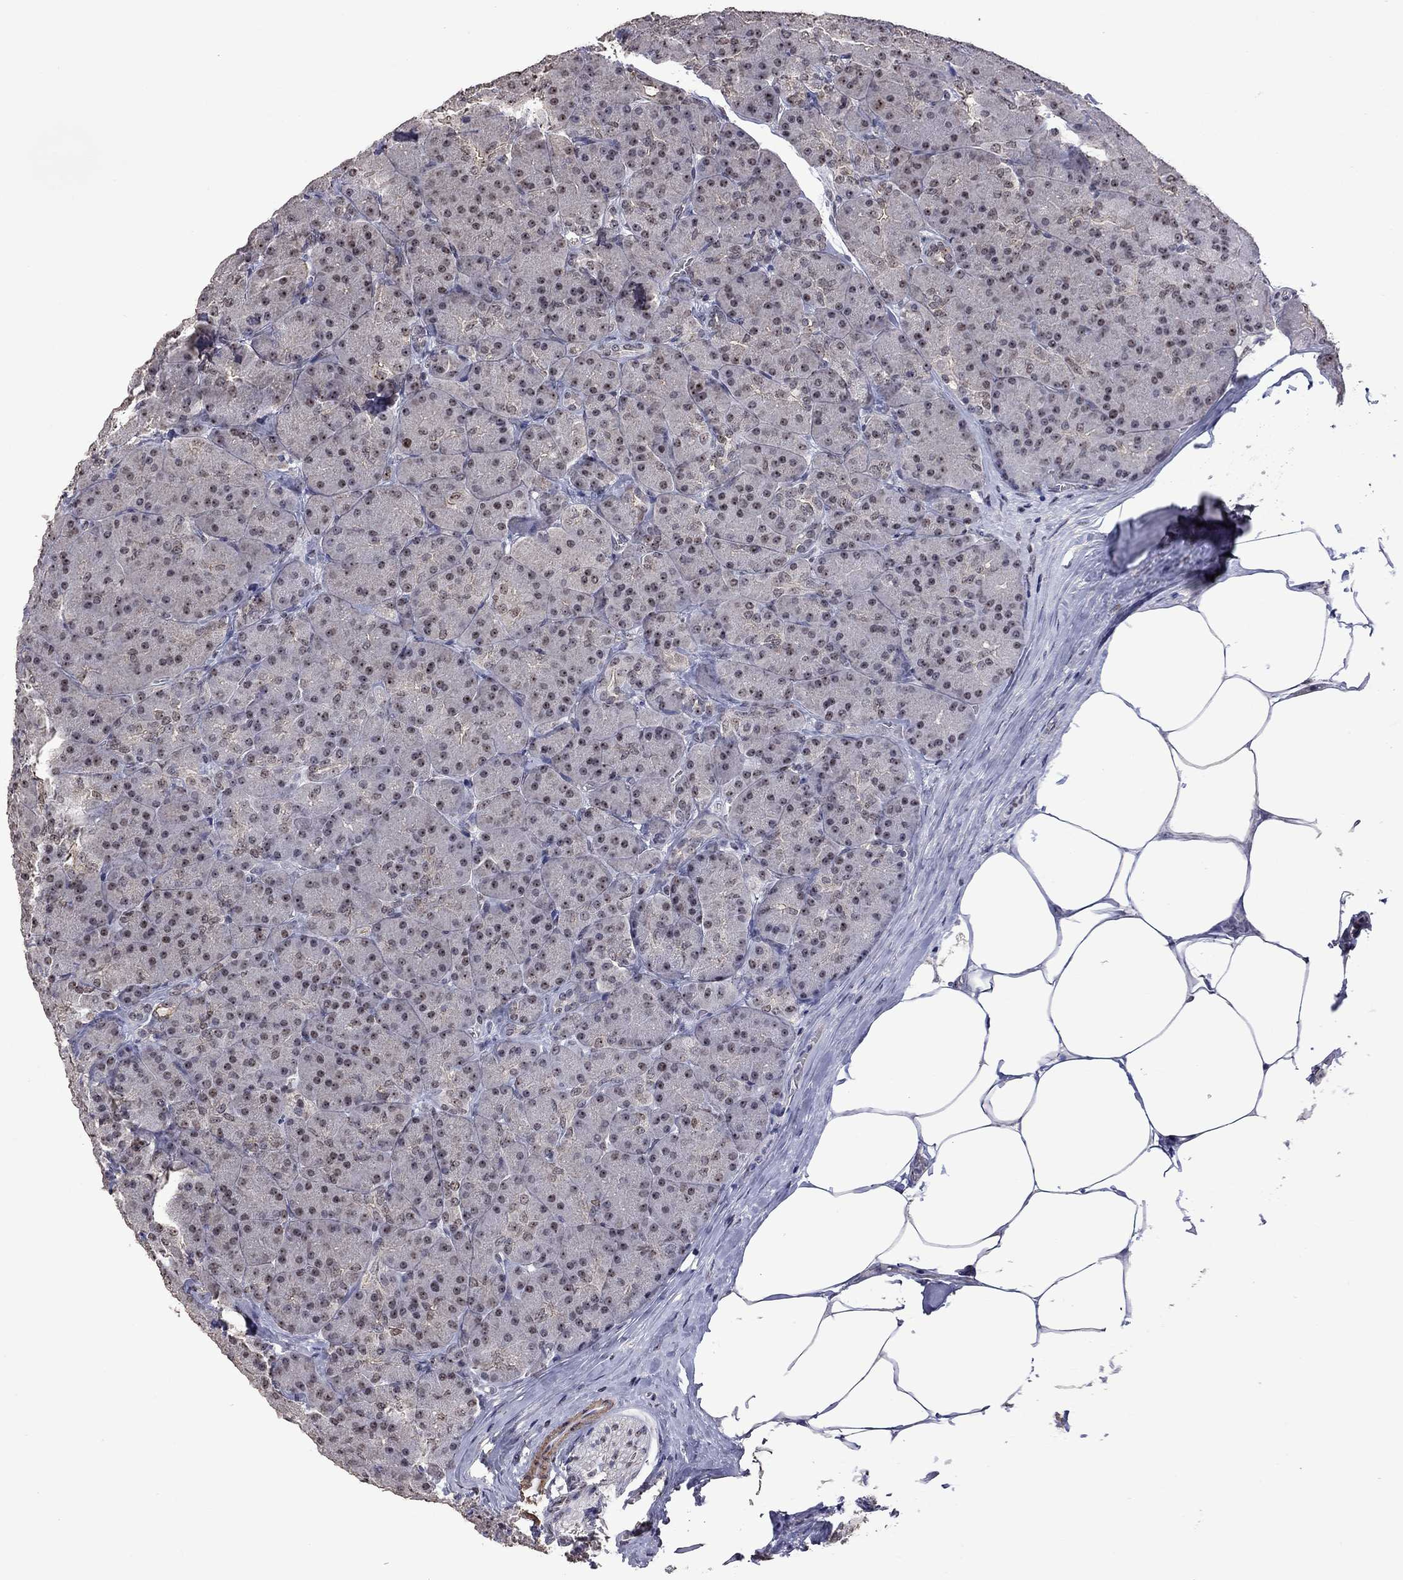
{"staining": {"intensity": "weak", "quantity": ">75%", "location": "nuclear"}, "tissue": "pancreas", "cell_type": "Exocrine glandular cells", "image_type": "normal", "snomed": [{"axis": "morphology", "description": "Normal tissue, NOS"}, {"axis": "topography", "description": "Pancreas"}], "caption": "About >75% of exocrine glandular cells in normal human pancreas demonstrate weak nuclear protein expression as visualized by brown immunohistochemical staining.", "gene": "SPOUT1", "patient": {"sex": "male", "age": 57}}